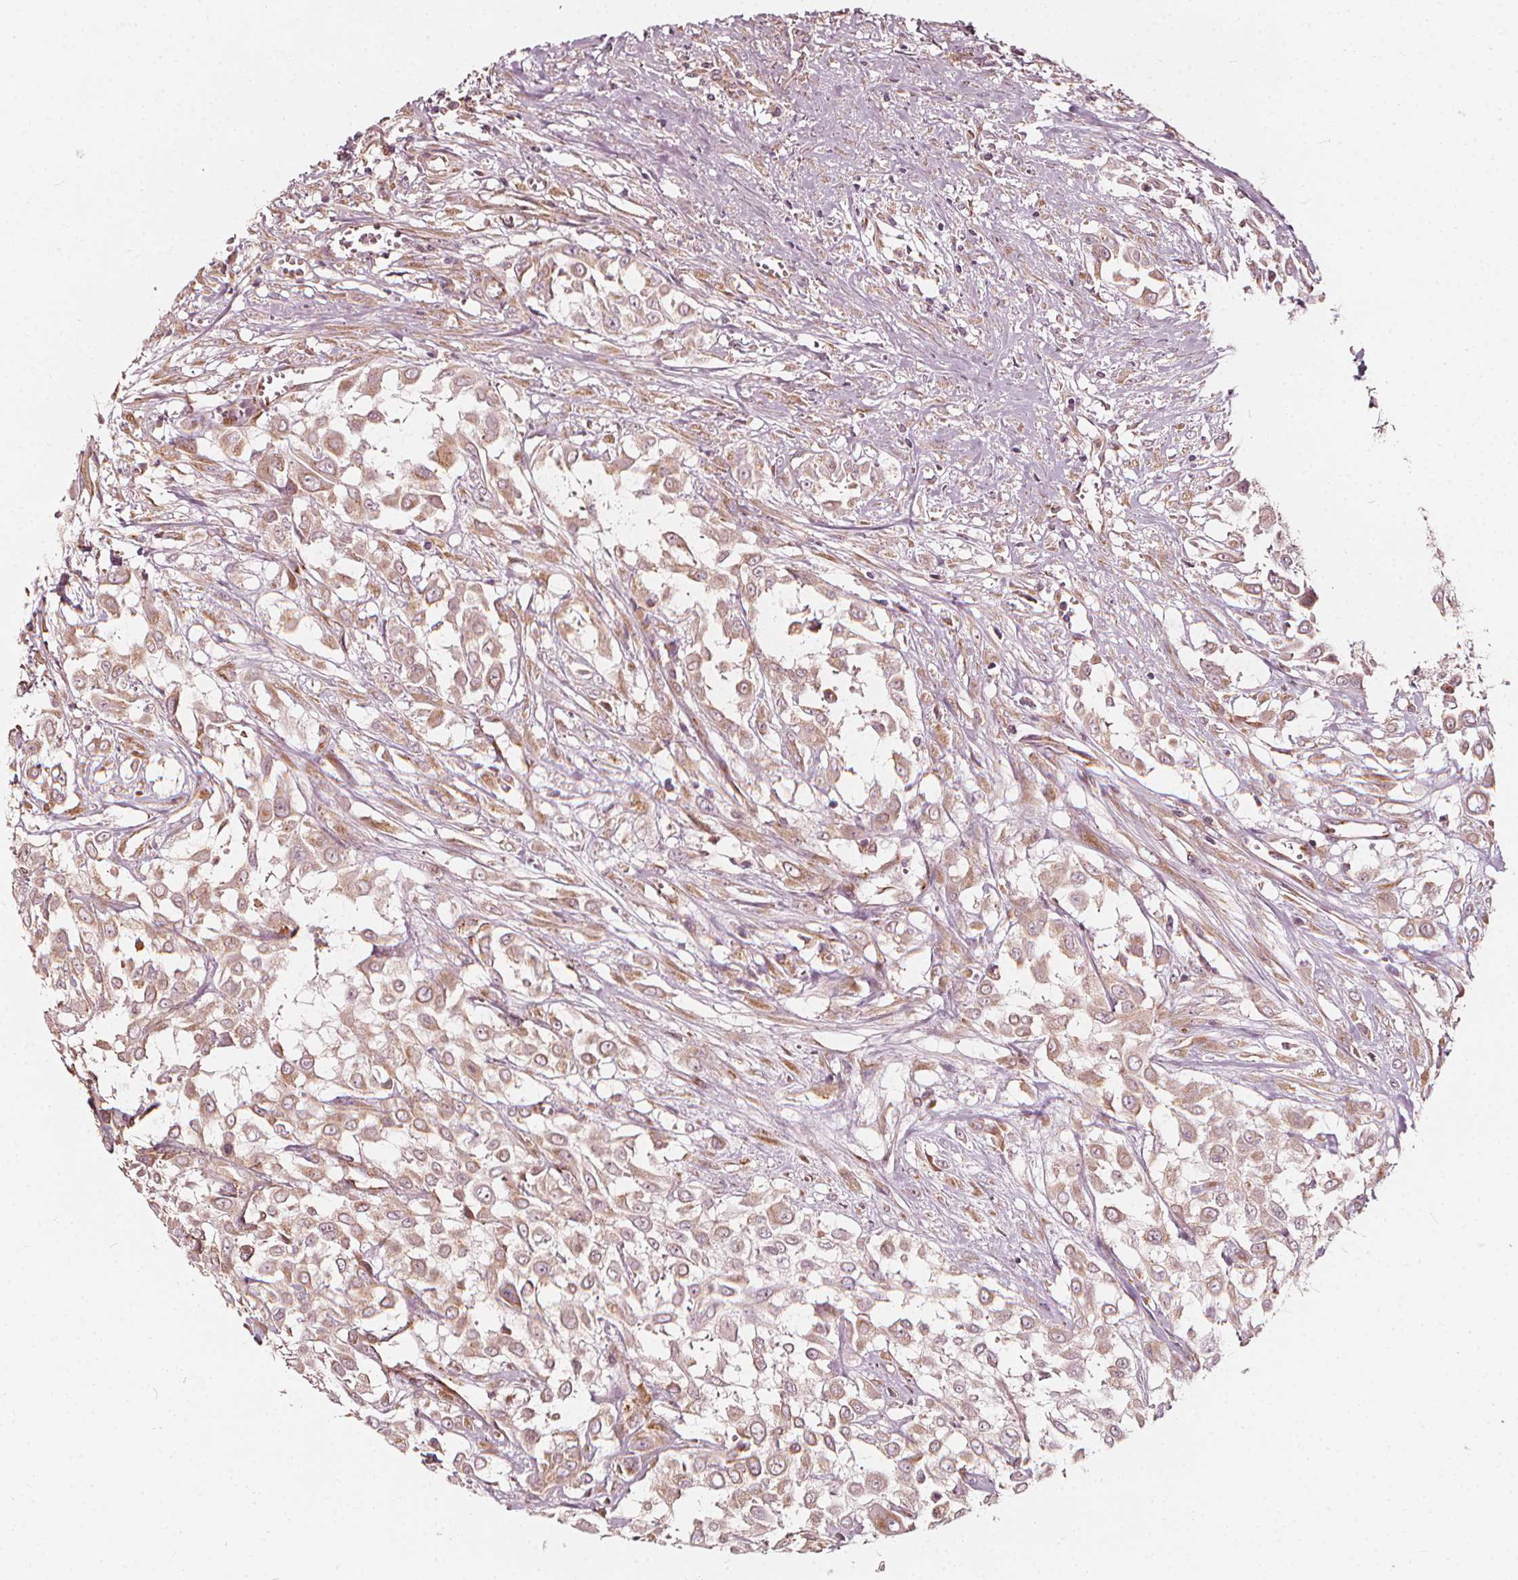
{"staining": {"intensity": "weak", "quantity": ">75%", "location": "cytoplasmic/membranous"}, "tissue": "urothelial cancer", "cell_type": "Tumor cells", "image_type": "cancer", "snomed": [{"axis": "morphology", "description": "Urothelial carcinoma, High grade"}, {"axis": "topography", "description": "Urinary bladder"}], "caption": "Tumor cells show low levels of weak cytoplasmic/membranous expression in about >75% of cells in high-grade urothelial carcinoma. (brown staining indicates protein expression, while blue staining denotes nuclei).", "gene": "NPC1L1", "patient": {"sex": "male", "age": 57}}